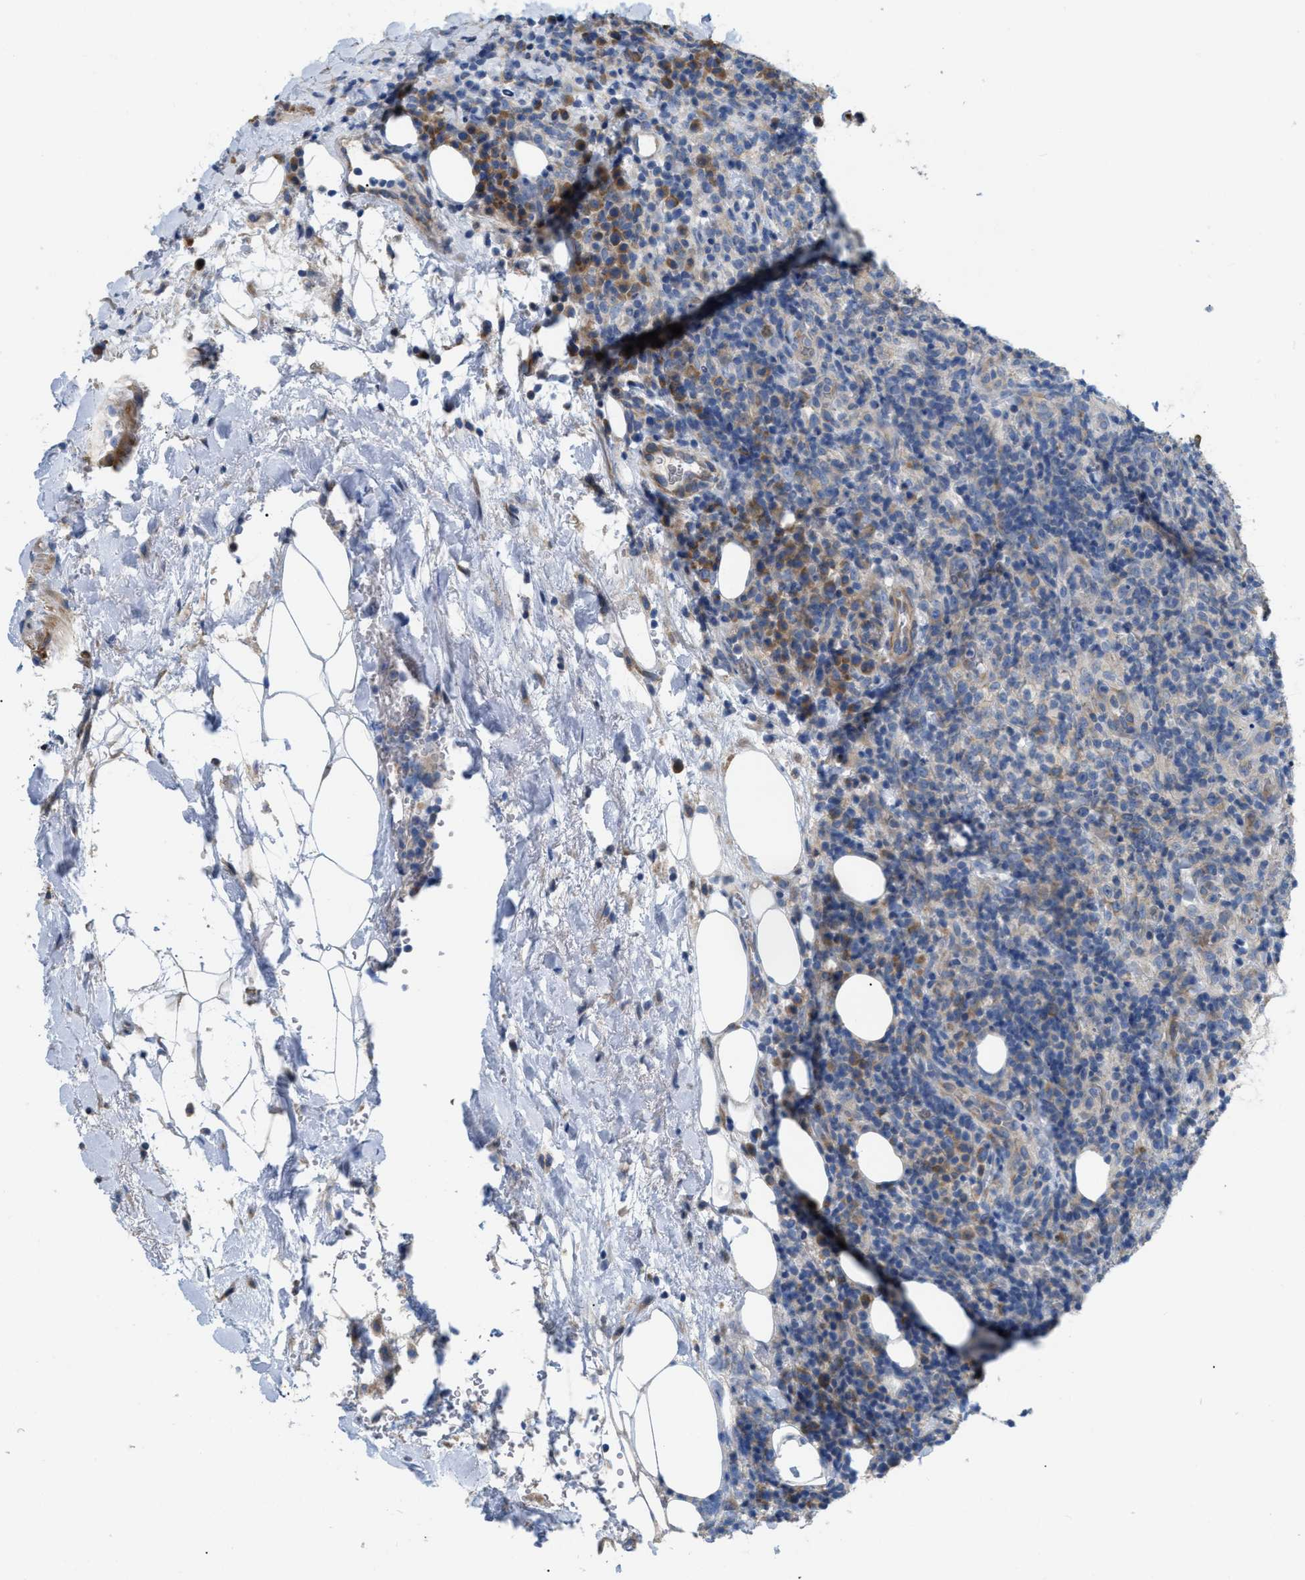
{"staining": {"intensity": "negative", "quantity": "none", "location": "none"}, "tissue": "lymphoma", "cell_type": "Tumor cells", "image_type": "cancer", "snomed": [{"axis": "morphology", "description": "Malignant lymphoma, non-Hodgkin's type, High grade"}, {"axis": "topography", "description": "Lymph node"}], "caption": "A photomicrograph of malignant lymphoma, non-Hodgkin's type (high-grade) stained for a protein demonstrates no brown staining in tumor cells.", "gene": "DHX58", "patient": {"sex": "female", "age": 76}}